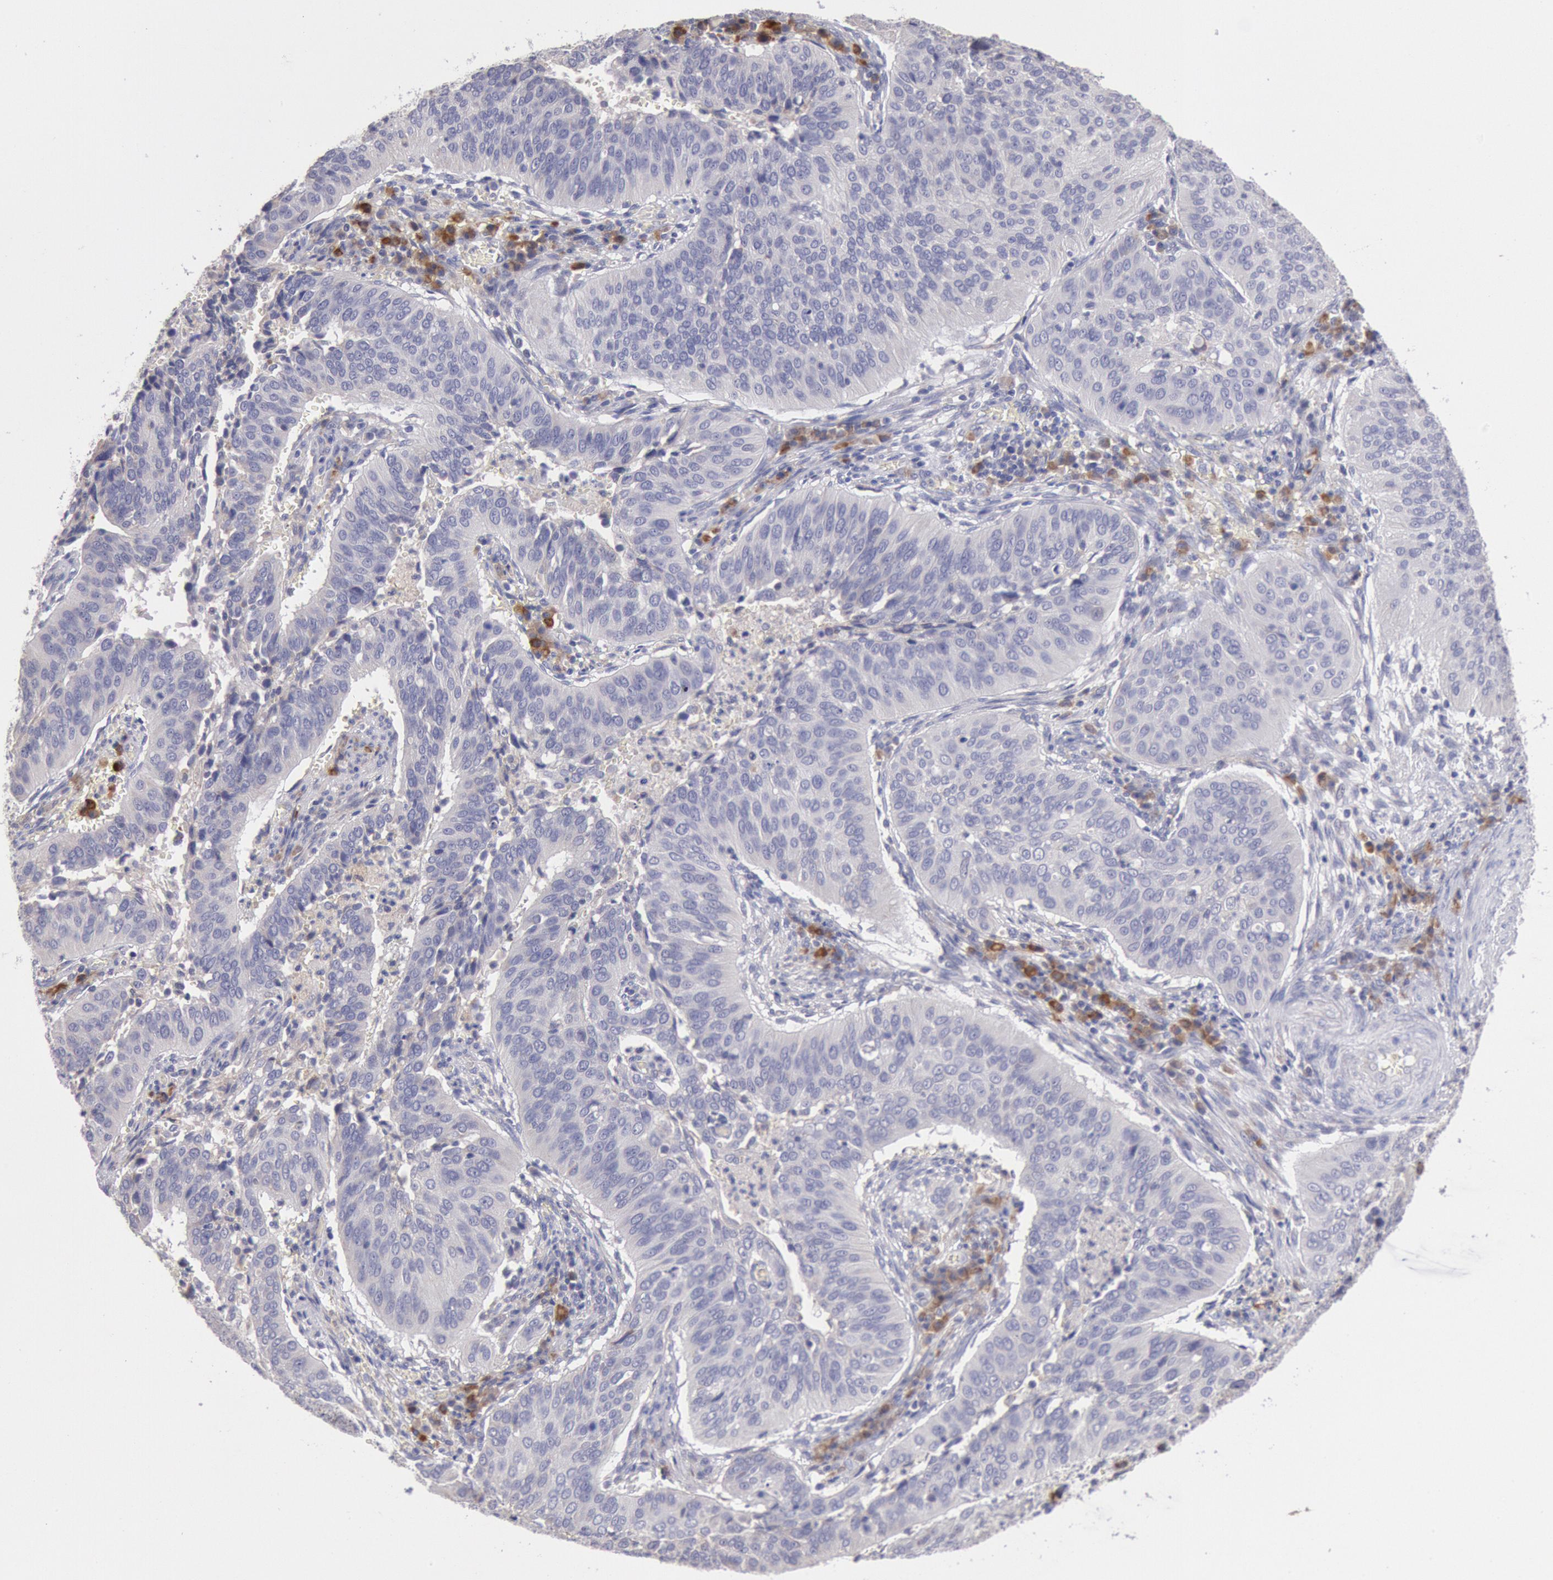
{"staining": {"intensity": "negative", "quantity": "none", "location": "none"}, "tissue": "cervical cancer", "cell_type": "Tumor cells", "image_type": "cancer", "snomed": [{"axis": "morphology", "description": "Squamous cell carcinoma, NOS"}, {"axis": "topography", "description": "Cervix"}], "caption": "Protein analysis of cervical cancer (squamous cell carcinoma) displays no significant expression in tumor cells.", "gene": "GAL3ST1", "patient": {"sex": "female", "age": 39}}